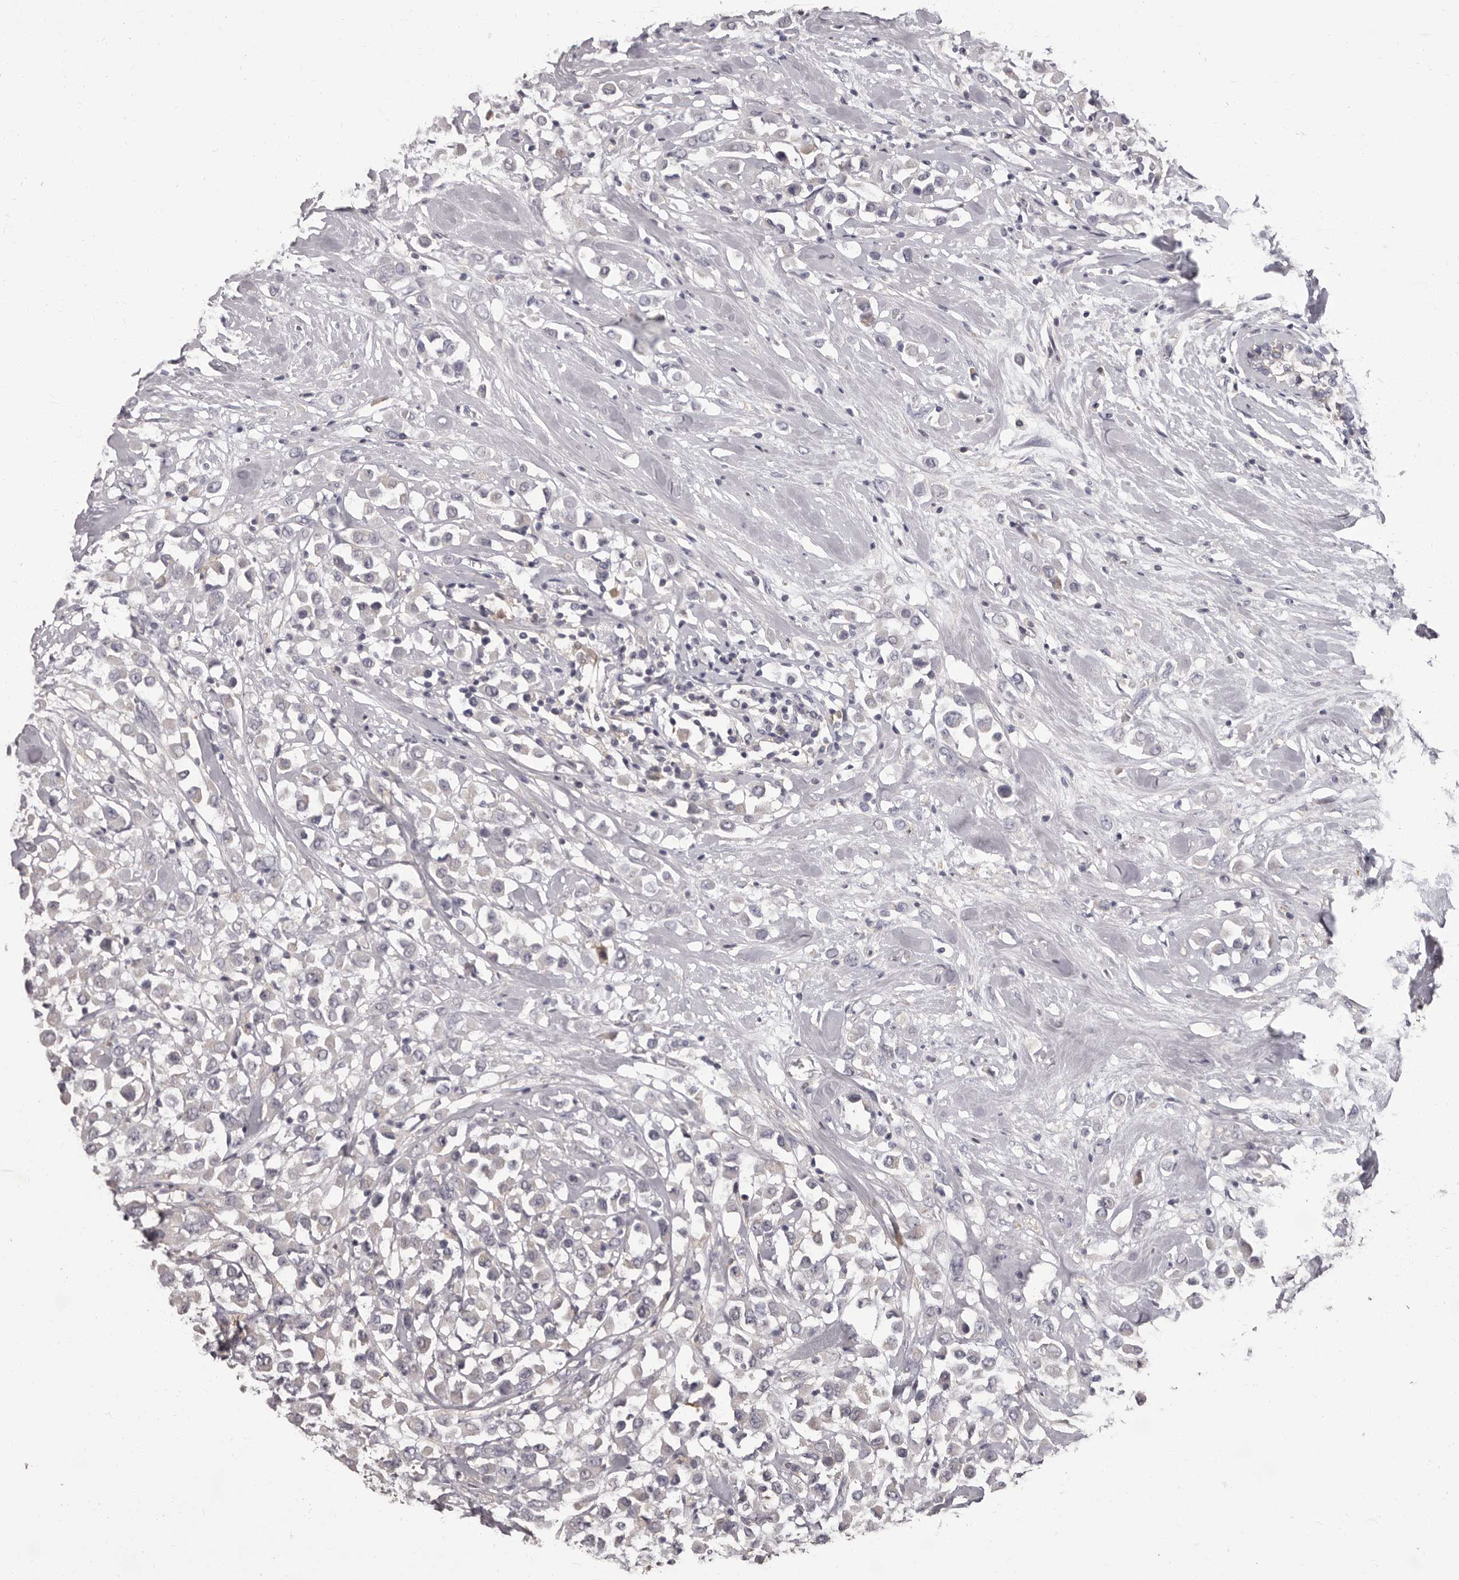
{"staining": {"intensity": "negative", "quantity": "none", "location": "none"}, "tissue": "breast cancer", "cell_type": "Tumor cells", "image_type": "cancer", "snomed": [{"axis": "morphology", "description": "Duct carcinoma"}, {"axis": "topography", "description": "Breast"}], "caption": "Breast cancer was stained to show a protein in brown. There is no significant positivity in tumor cells.", "gene": "APEH", "patient": {"sex": "female", "age": 61}}